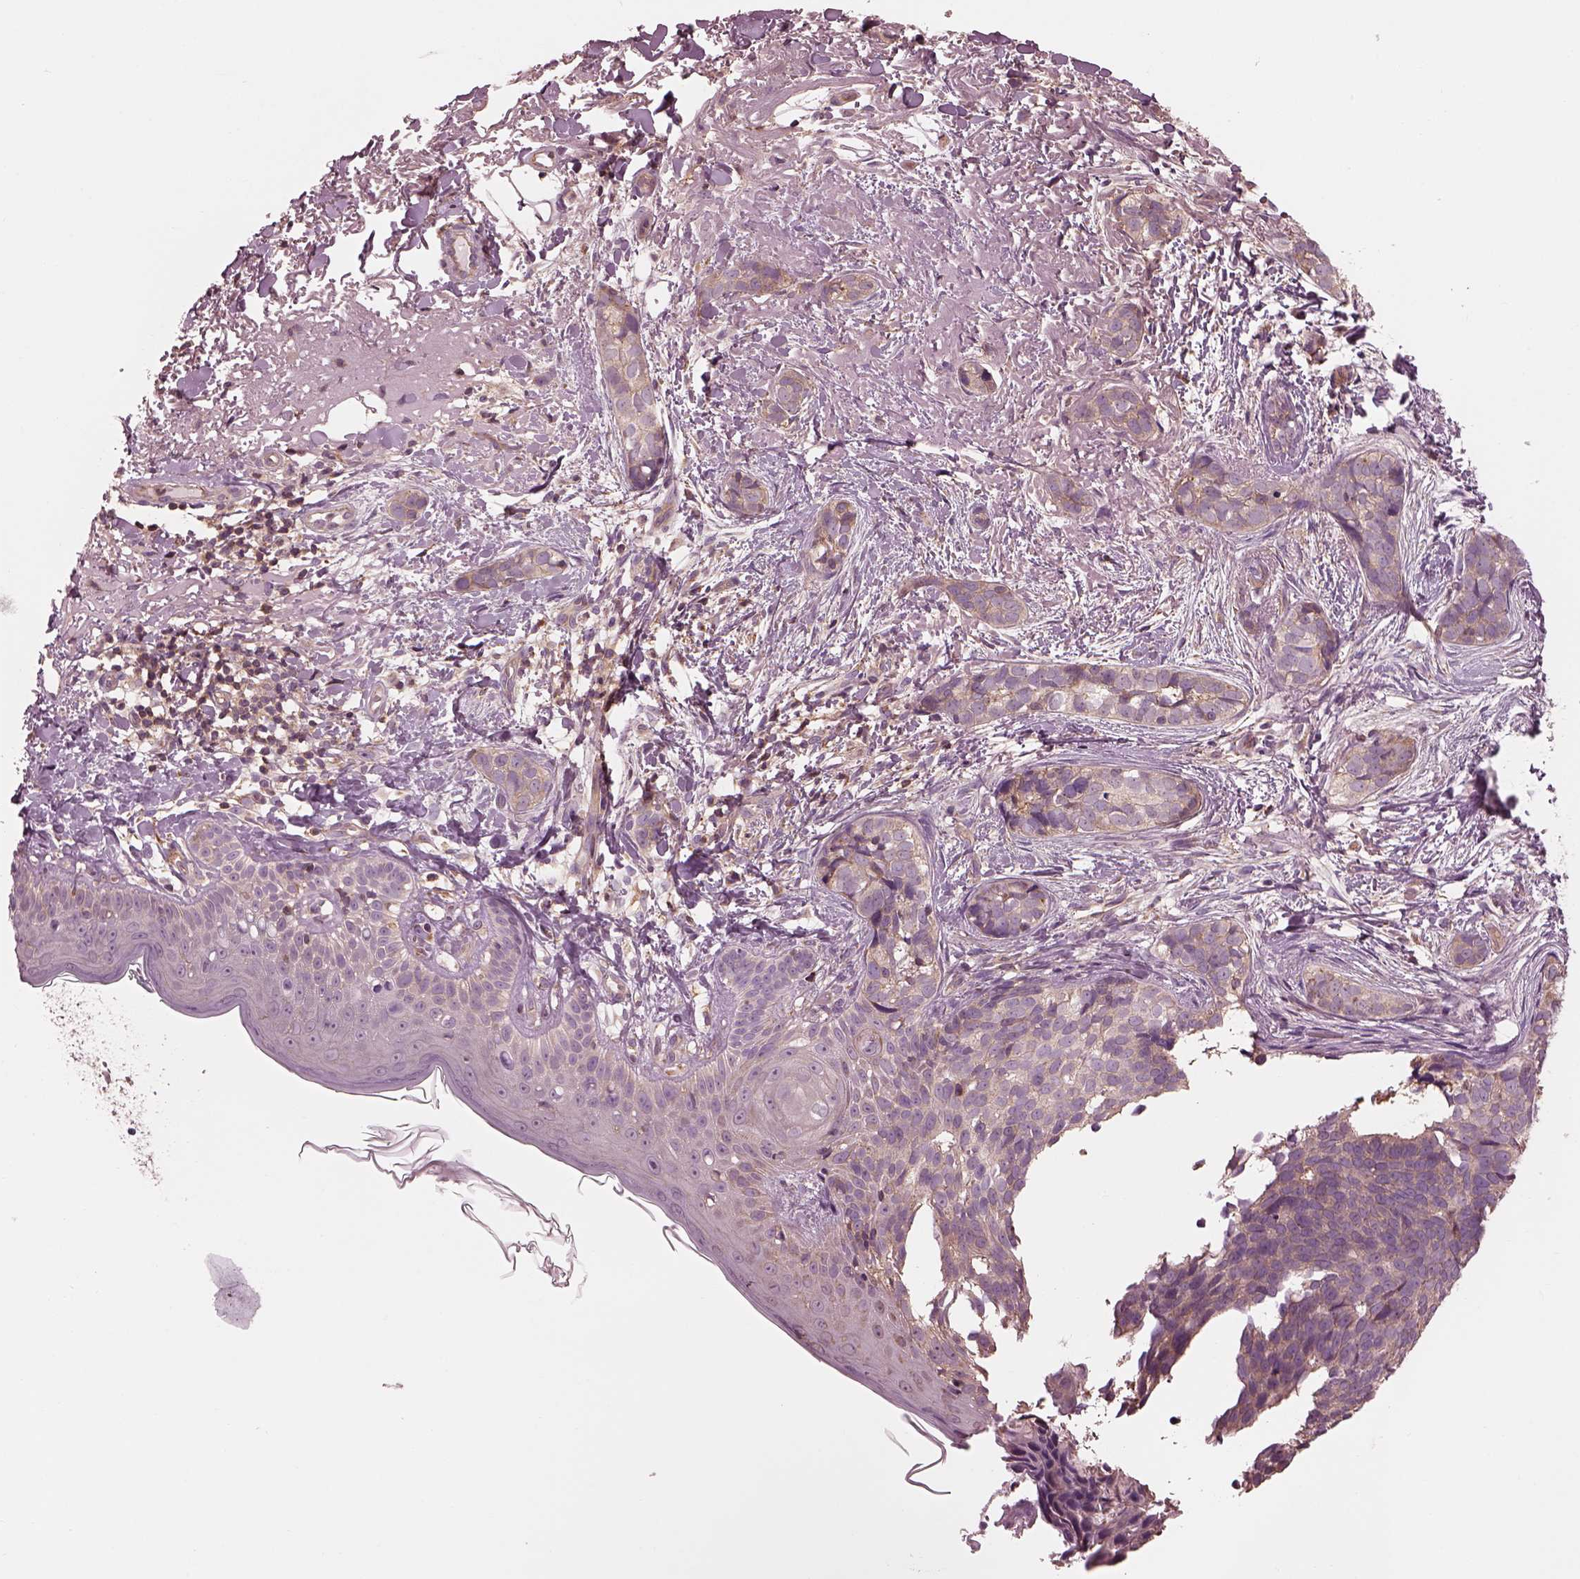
{"staining": {"intensity": "moderate", "quantity": "<25%", "location": "cytoplasmic/membranous"}, "tissue": "skin cancer", "cell_type": "Tumor cells", "image_type": "cancer", "snomed": [{"axis": "morphology", "description": "Basal cell carcinoma"}, {"axis": "topography", "description": "Skin"}], "caption": "Basal cell carcinoma (skin) stained for a protein reveals moderate cytoplasmic/membranous positivity in tumor cells.", "gene": "STK33", "patient": {"sex": "male", "age": 87}}